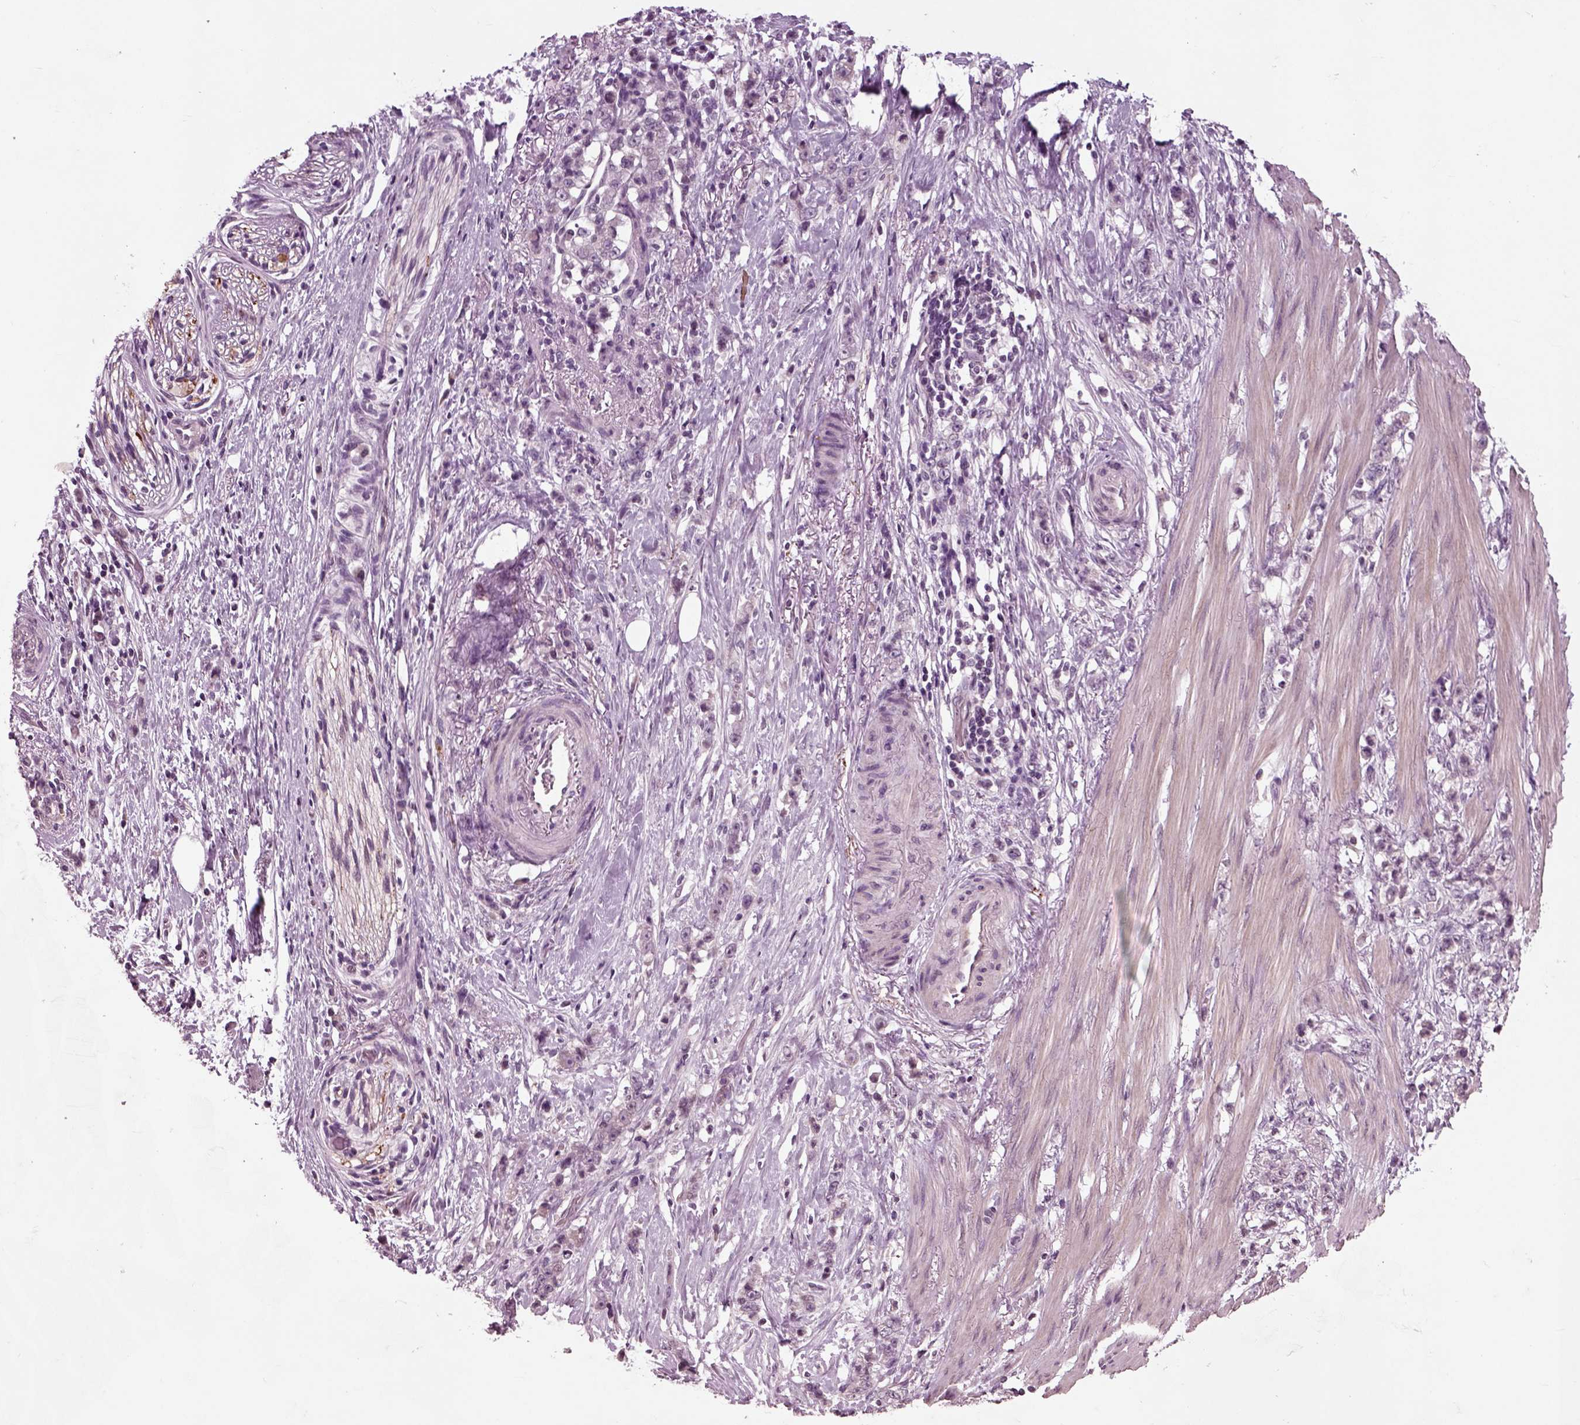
{"staining": {"intensity": "negative", "quantity": "none", "location": "none"}, "tissue": "stomach cancer", "cell_type": "Tumor cells", "image_type": "cancer", "snomed": [{"axis": "morphology", "description": "Adenocarcinoma, NOS"}, {"axis": "topography", "description": "Stomach, lower"}], "caption": "There is no significant expression in tumor cells of stomach cancer.", "gene": "CHGB", "patient": {"sex": "male", "age": 88}}